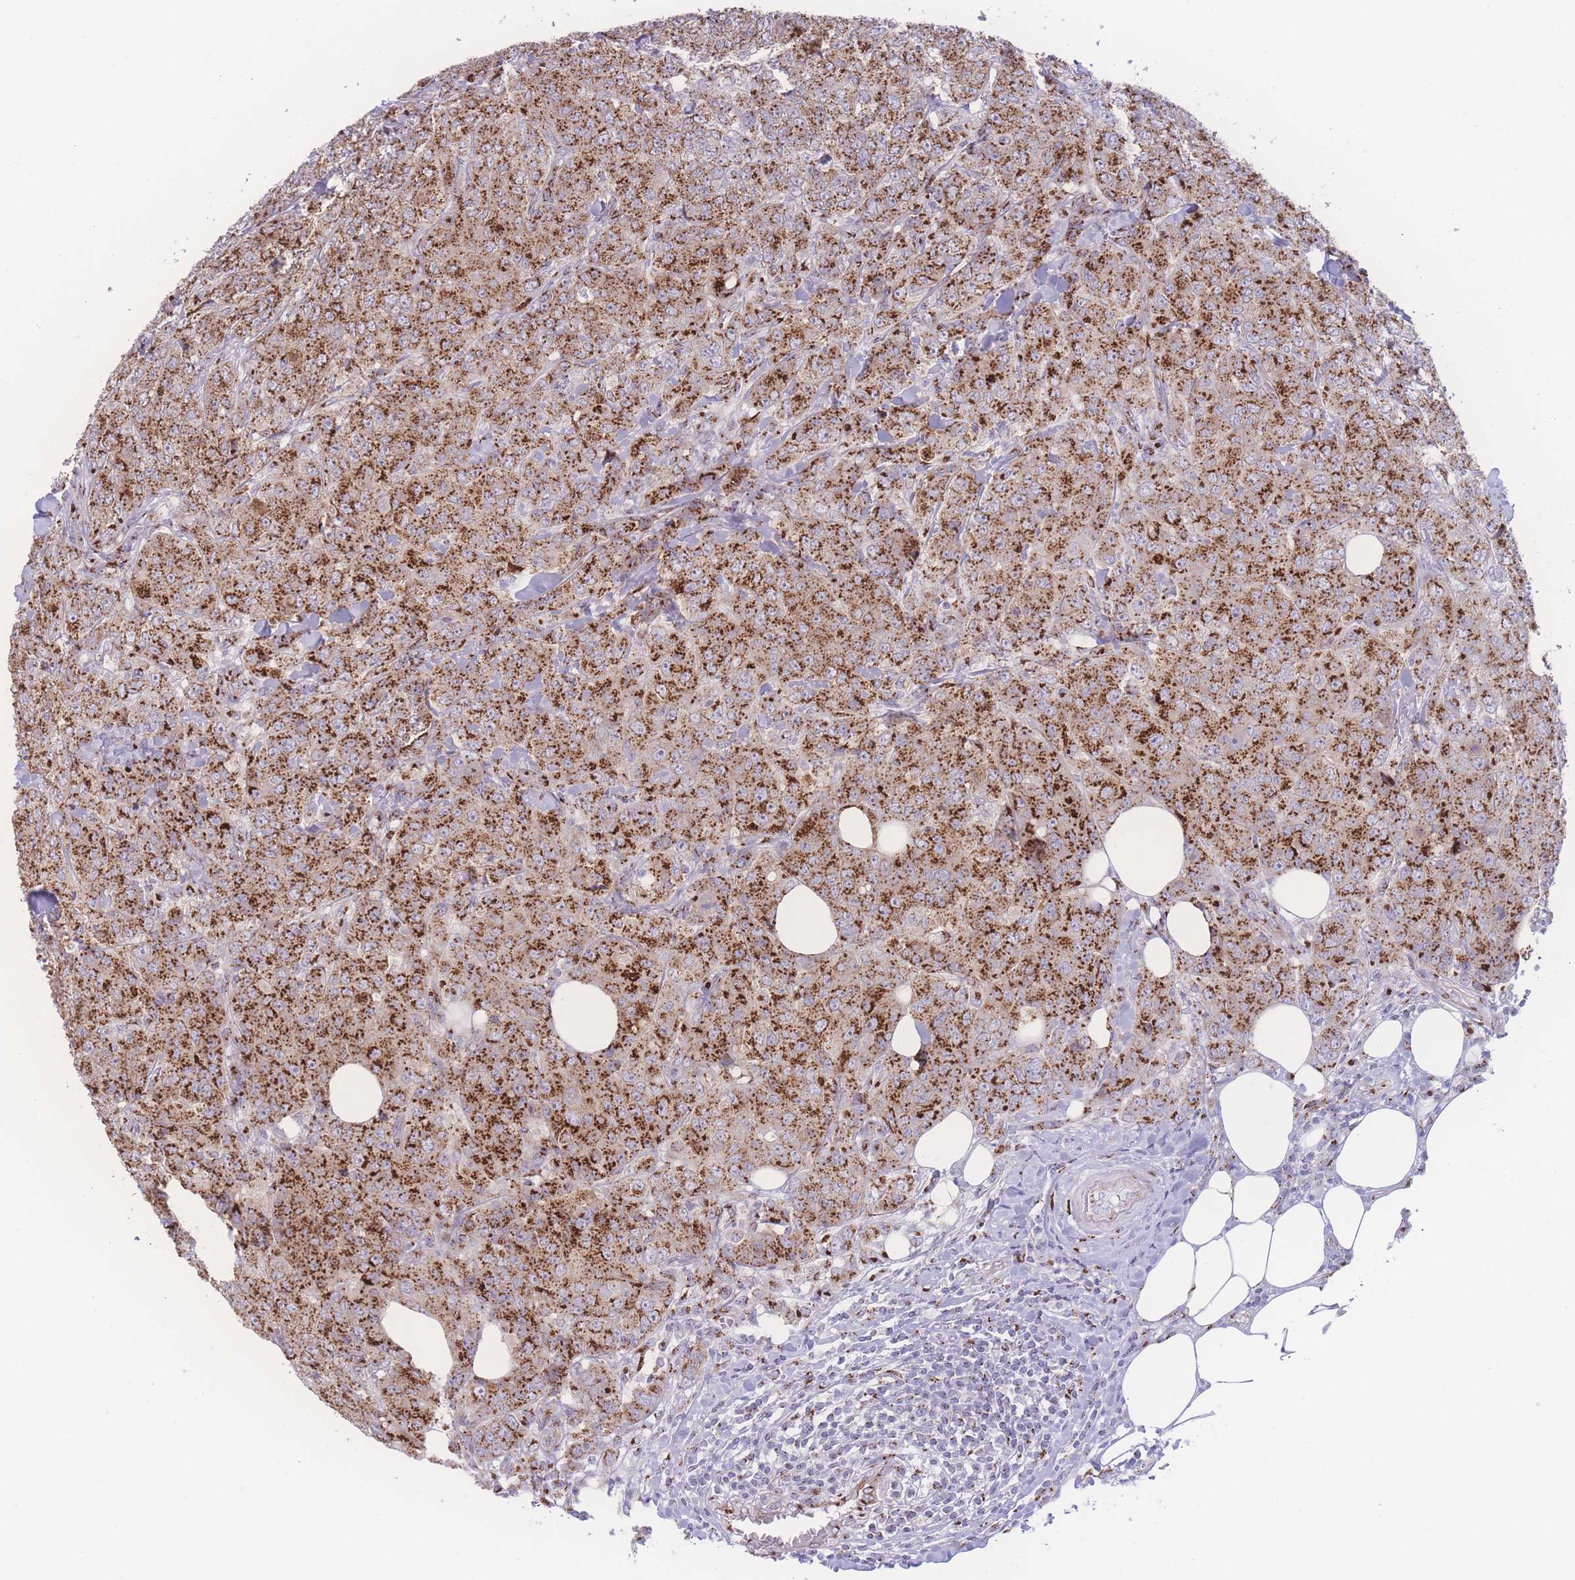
{"staining": {"intensity": "strong", "quantity": ">75%", "location": "cytoplasmic/membranous"}, "tissue": "breast cancer", "cell_type": "Tumor cells", "image_type": "cancer", "snomed": [{"axis": "morphology", "description": "Duct carcinoma"}, {"axis": "topography", "description": "Breast"}], "caption": "The micrograph demonstrates immunohistochemical staining of breast cancer (invasive ductal carcinoma). There is strong cytoplasmic/membranous positivity is seen in about >75% of tumor cells.", "gene": "GOLM2", "patient": {"sex": "female", "age": 43}}